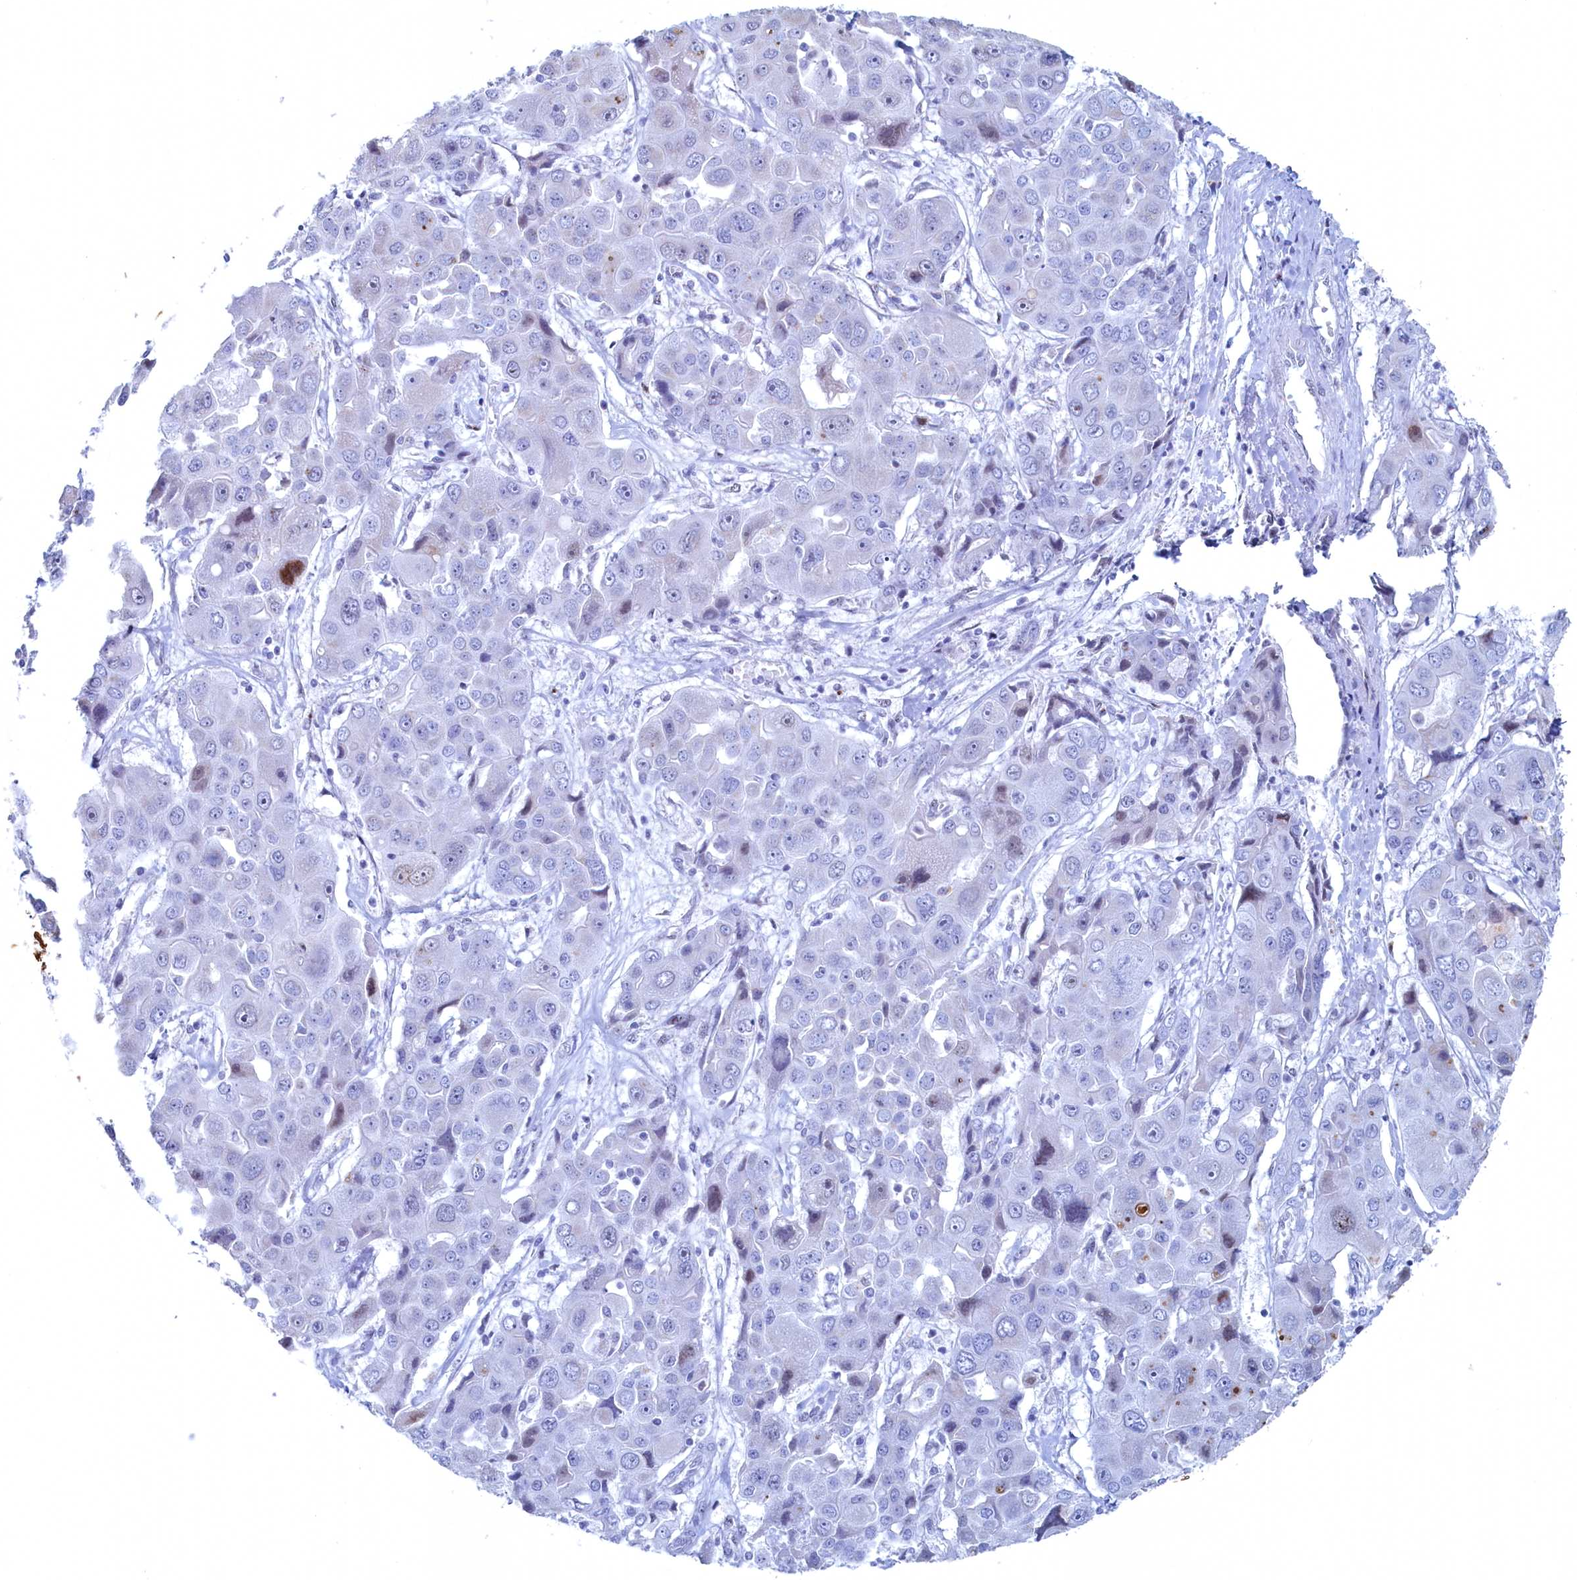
{"staining": {"intensity": "negative", "quantity": "none", "location": "none"}, "tissue": "liver cancer", "cell_type": "Tumor cells", "image_type": "cancer", "snomed": [{"axis": "morphology", "description": "Cholangiocarcinoma"}, {"axis": "topography", "description": "Liver"}], "caption": "Liver cancer (cholangiocarcinoma) was stained to show a protein in brown. There is no significant positivity in tumor cells. The staining was performed using DAB (3,3'-diaminobenzidine) to visualize the protein expression in brown, while the nuclei were stained in blue with hematoxylin (Magnification: 20x).", "gene": "WDR76", "patient": {"sex": "male", "age": 67}}